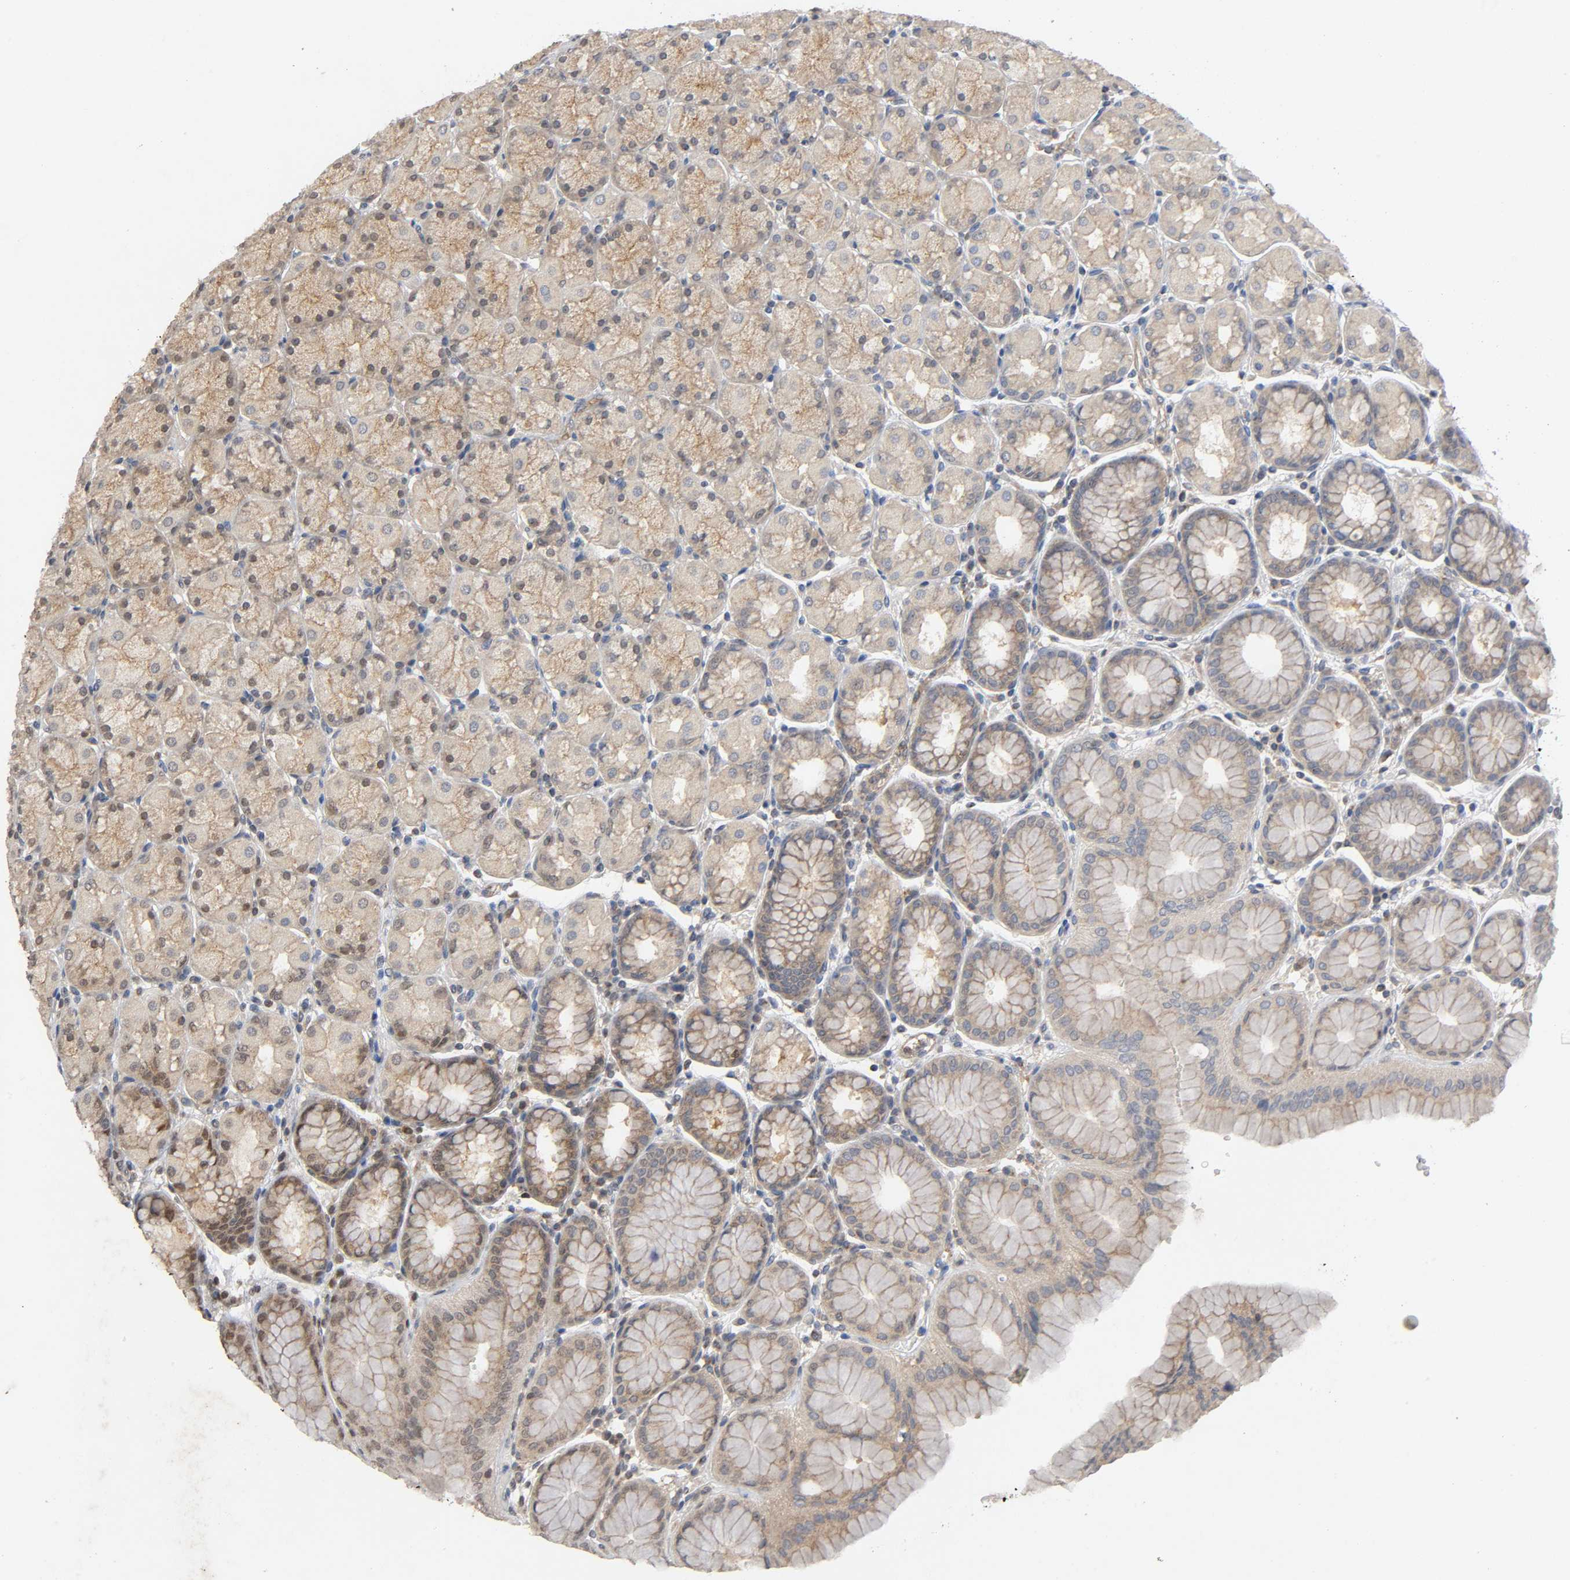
{"staining": {"intensity": "moderate", "quantity": ">75%", "location": "cytoplasmic/membranous"}, "tissue": "stomach", "cell_type": "Glandular cells", "image_type": "normal", "snomed": [{"axis": "morphology", "description": "Normal tissue, NOS"}, {"axis": "topography", "description": "Stomach, upper"}, {"axis": "topography", "description": "Stomach"}], "caption": "Immunohistochemical staining of normal stomach reveals medium levels of moderate cytoplasmic/membranous staining in about >75% of glandular cells. Using DAB (brown) and hematoxylin (blue) stains, captured at high magnification using brightfield microscopy.", "gene": "IKBKB", "patient": {"sex": "male", "age": 76}}